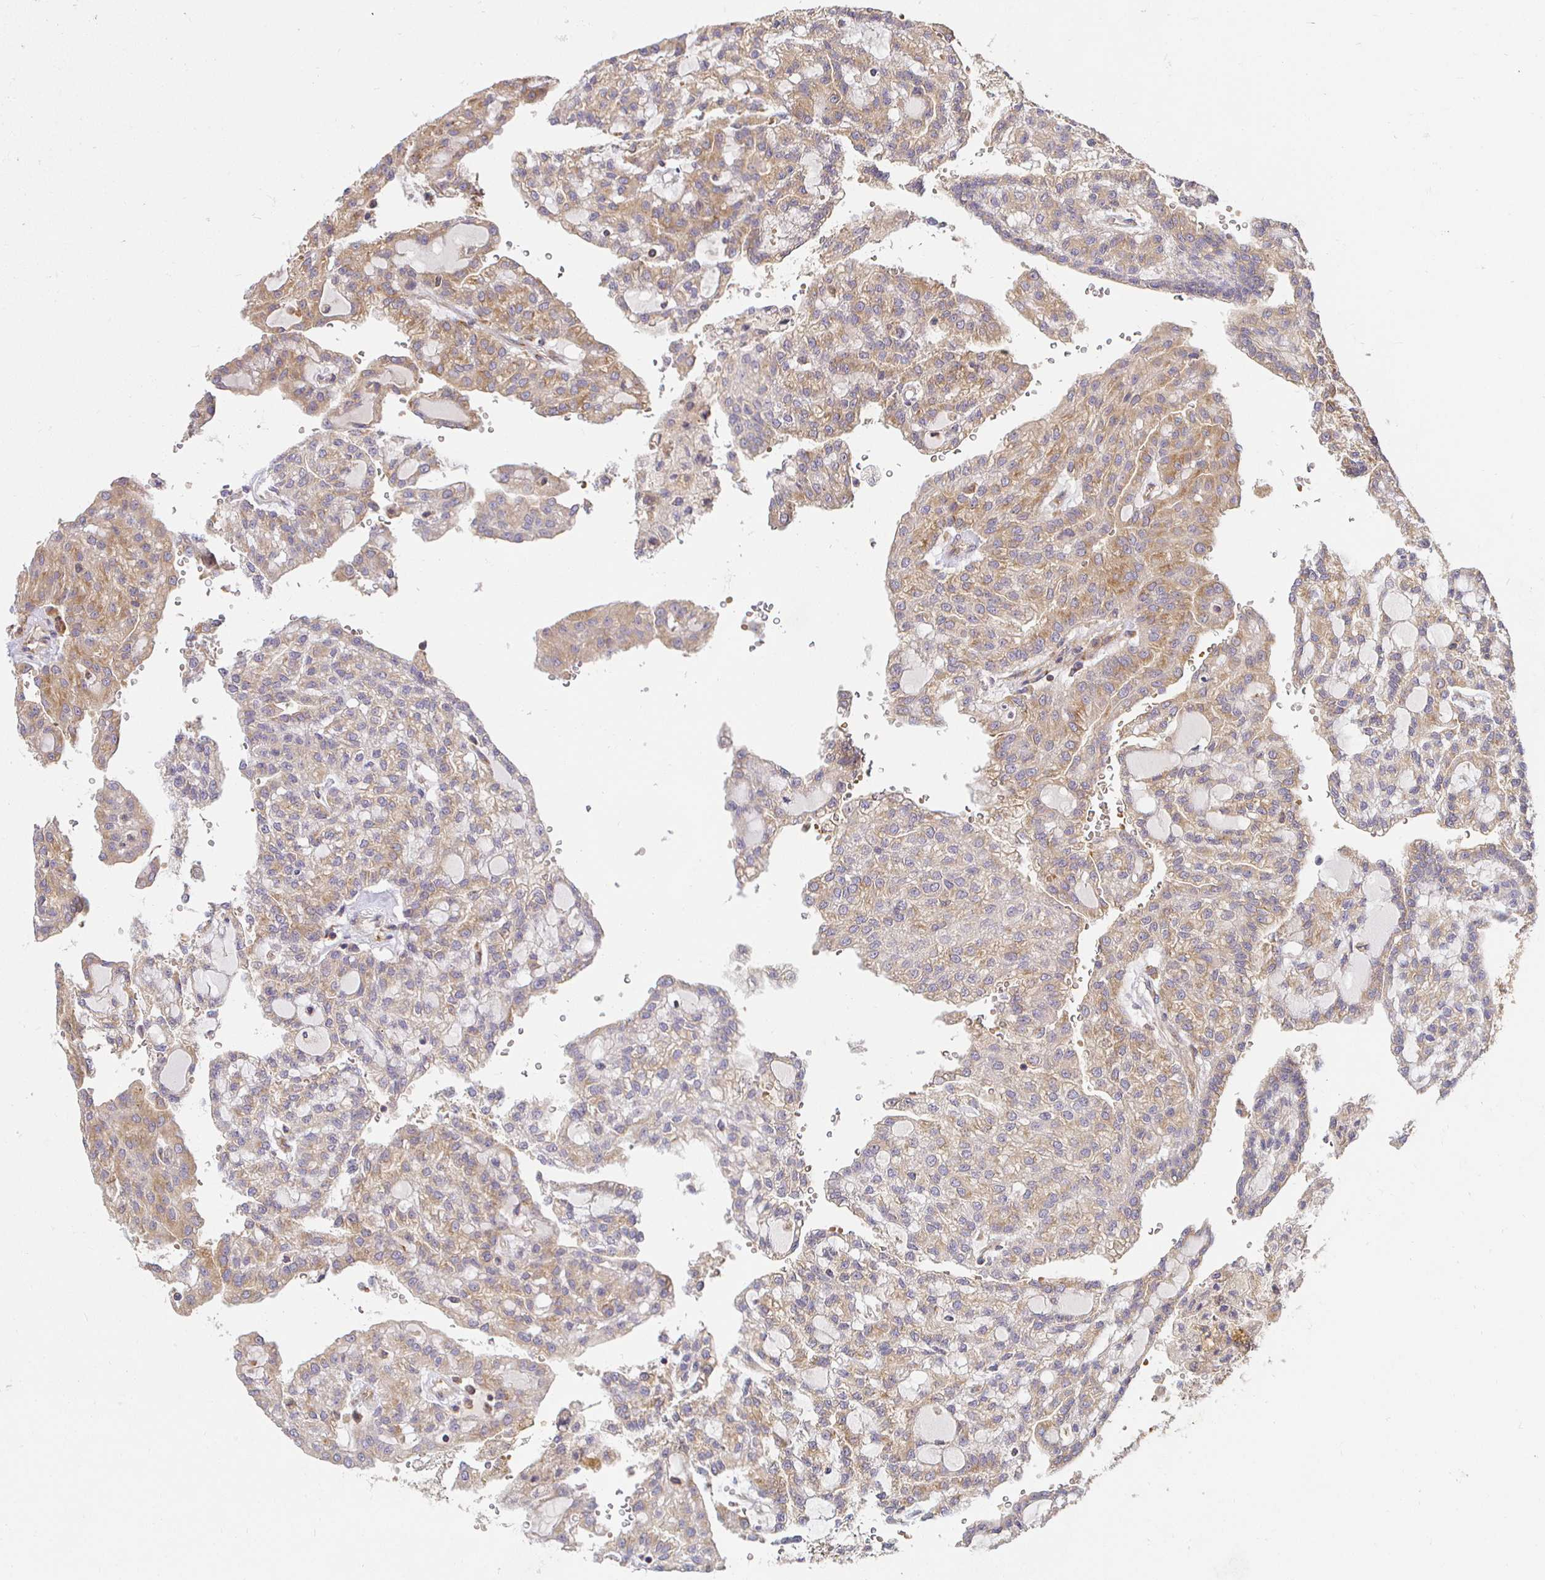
{"staining": {"intensity": "weak", "quantity": "25%-75%", "location": "cytoplasmic/membranous"}, "tissue": "renal cancer", "cell_type": "Tumor cells", "image_type": "cancer", "snomed": [{"axis": "morphology", "description": "Adenocarcinoma, NOS"}, {"axis": "topography", "description": "Kidney"}], "caption": "Immunohistochemistry (DAB) staining of human renal cancer displays weak cytoplasmic/membranous protein staining in about 25%-75% of tumor cells. (brown staining indicates protein expression, while blue staining denotes nuclei).", "gene": "IRAK1", "patient": {"sex": "male", "age": 63}}